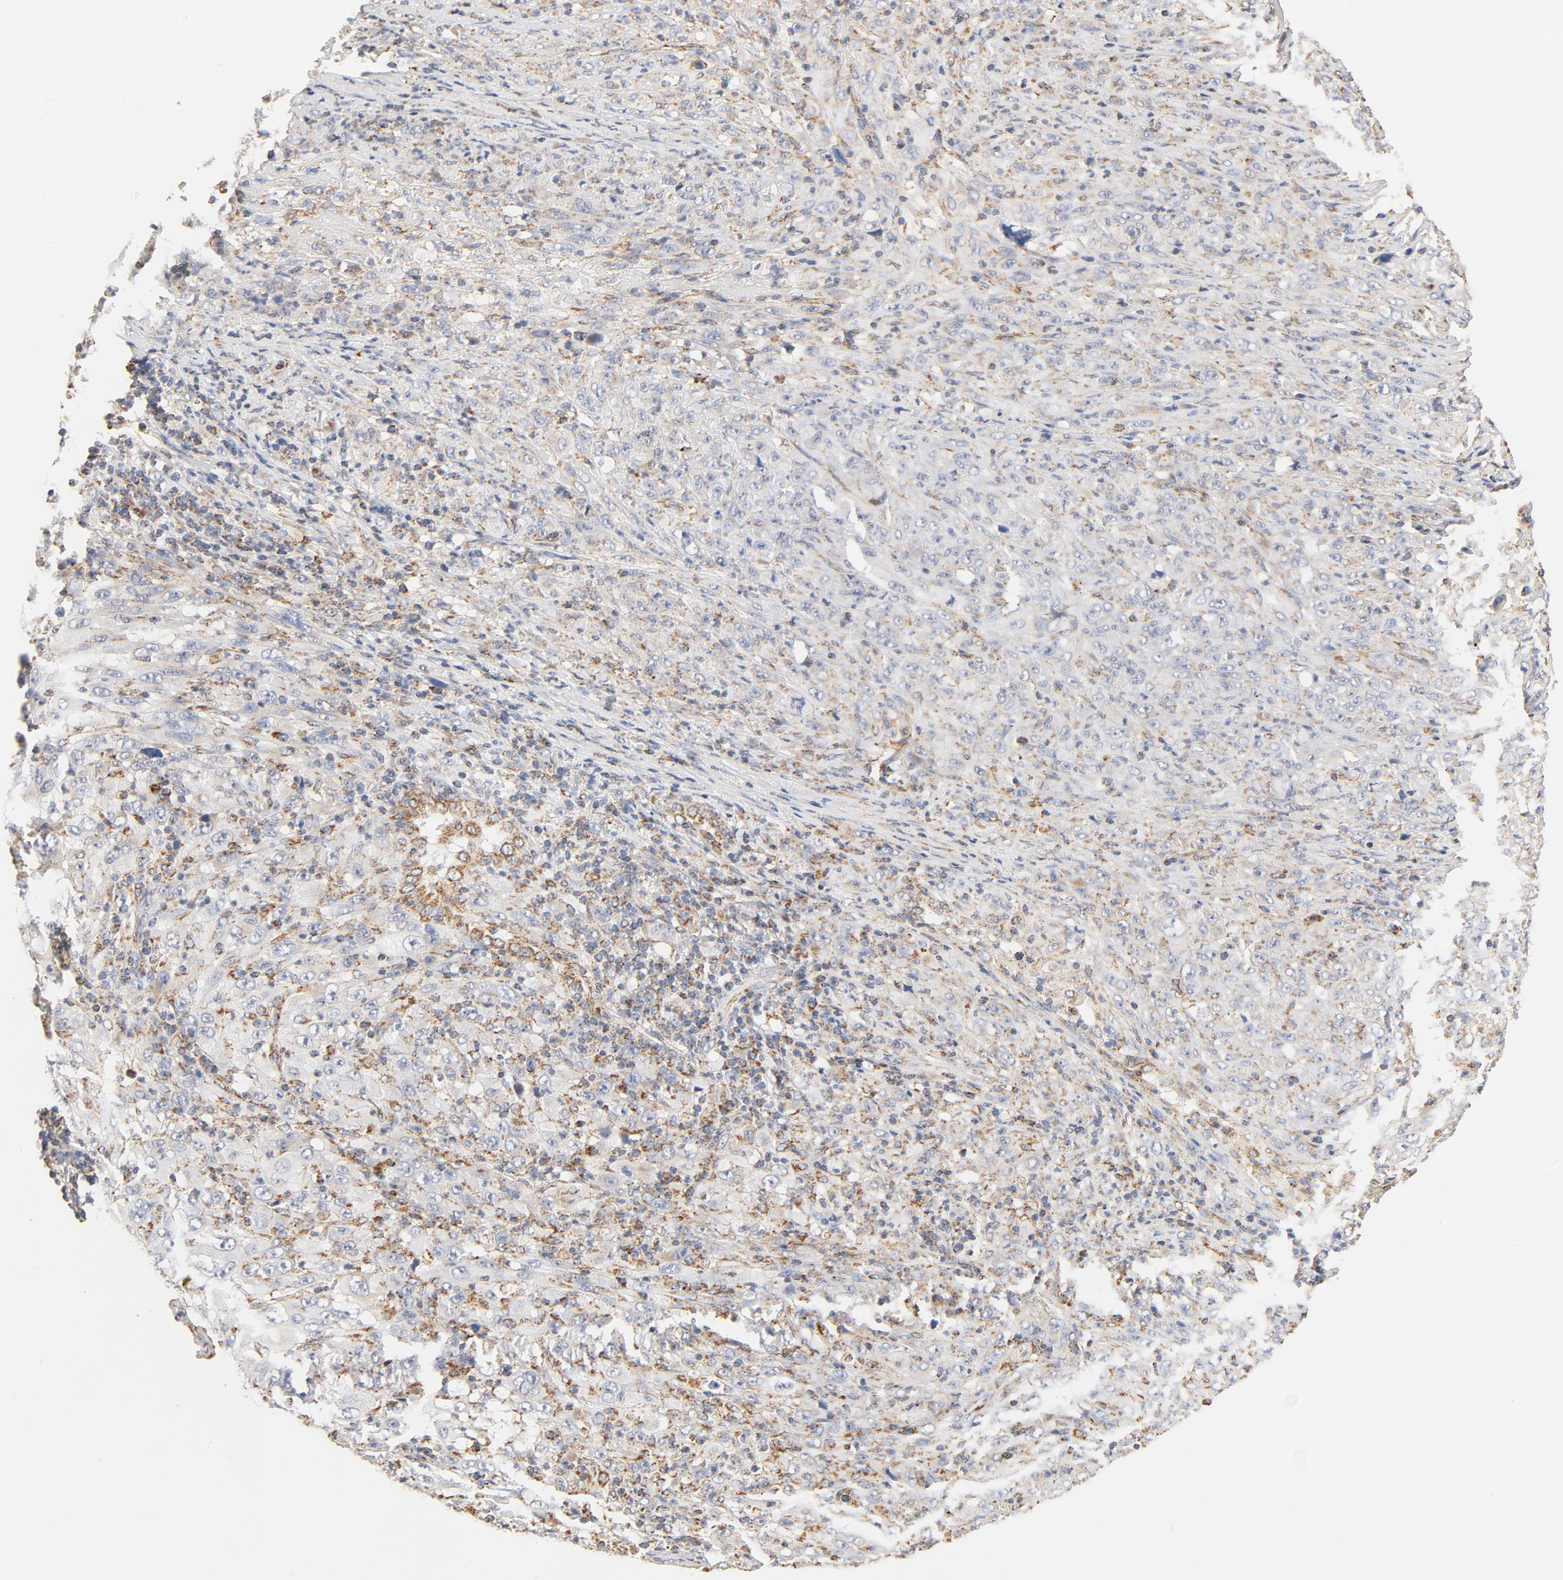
{"staining": {"intensity": "weak", "quantity": ">75%", "location": "cytoplasmic/membranous"}, "tissue": "melanoma", "cell_type": "Tumor cells", "image_type": "cancer", "snomed": [{"axis": "morphology", "description": "Malignant melanoma, Metastatic site"}, {"axis": "topography", "description": "Skin"}], "caption": "This is a micrograph of immunohistochemistry (IHC) staining of melanoma, which shows weak positivity in the cytoplasmic/membranous of tumor cells.", "gene": "COX4I1", "patient": {"sex": "female", "age": 56}}